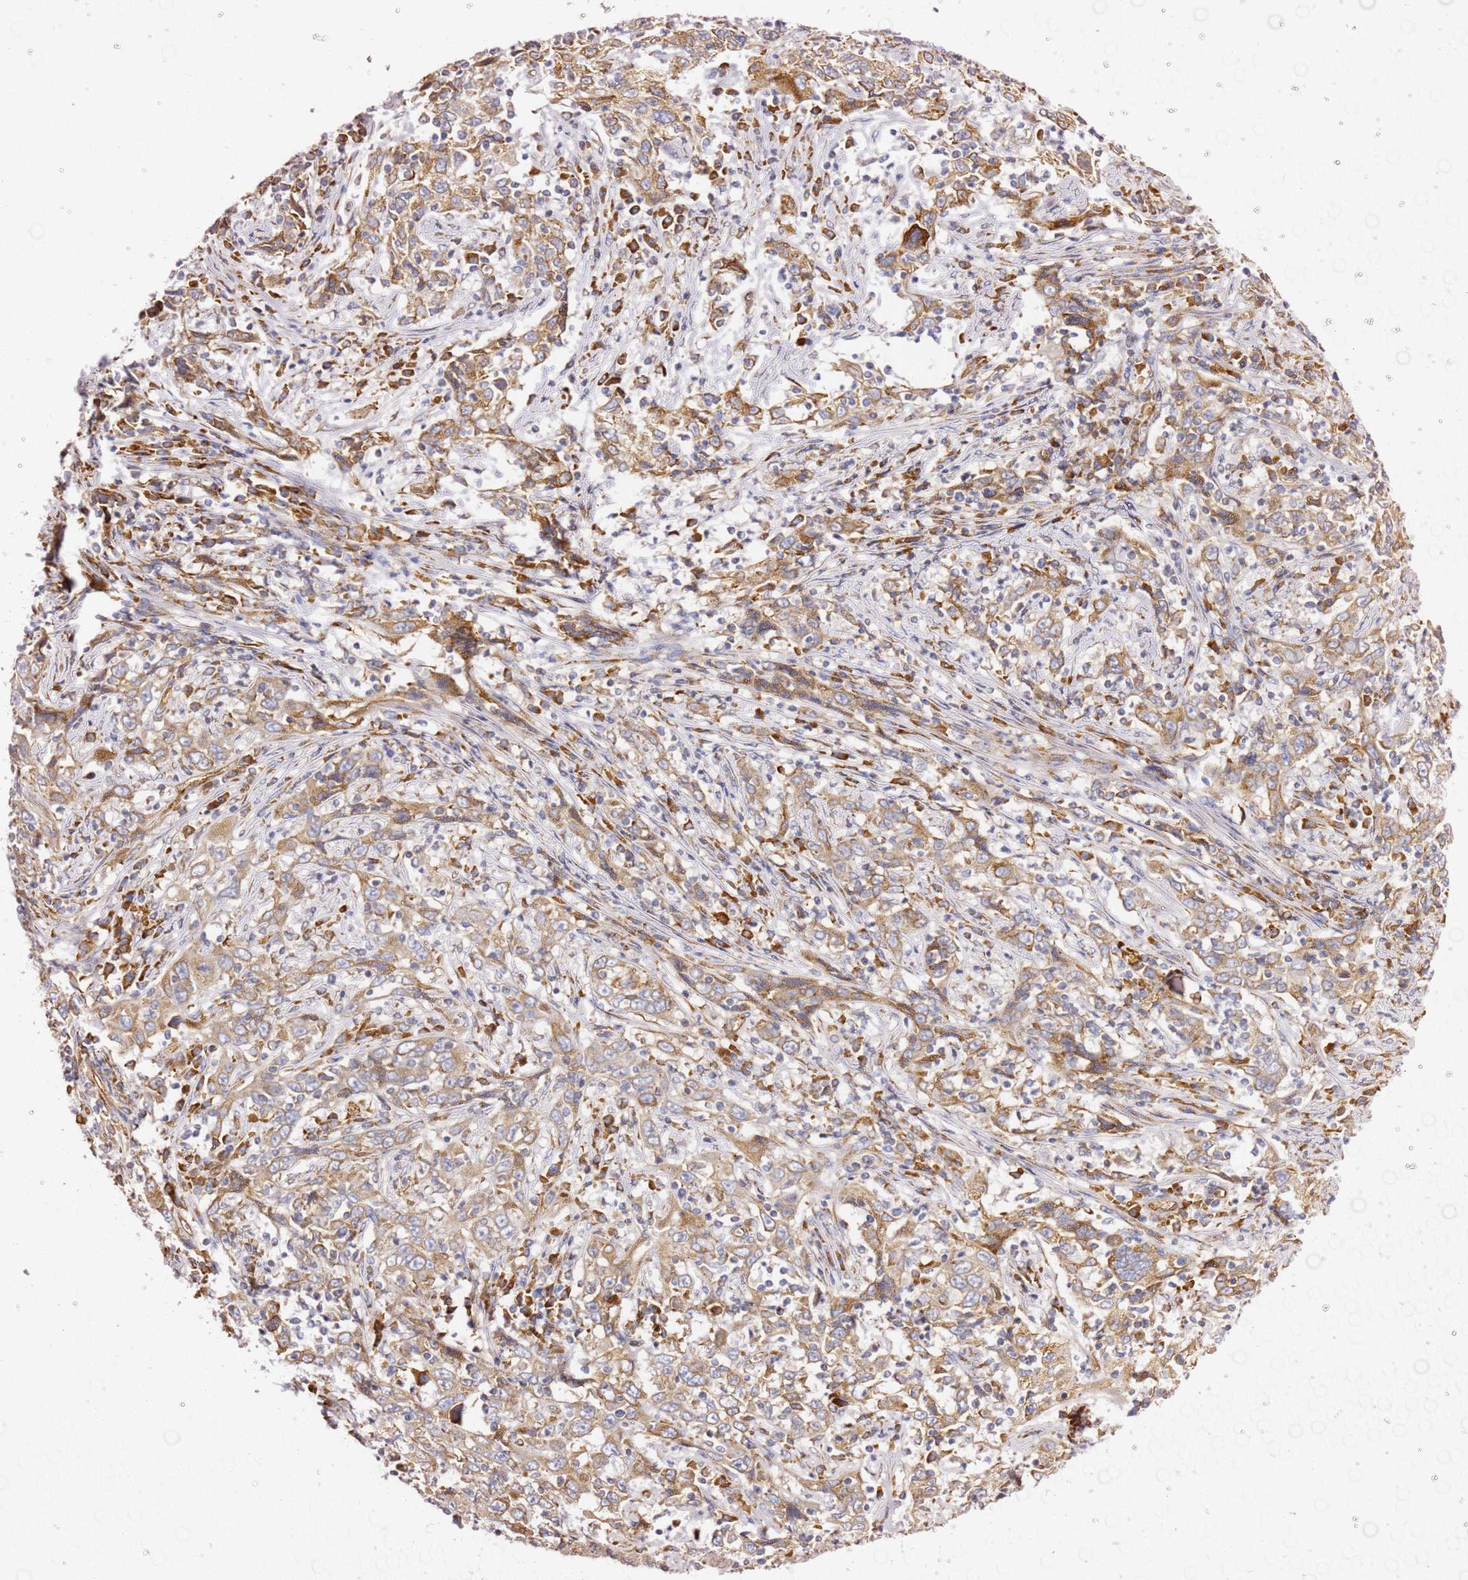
{"staining": {"intensity": "moderate", "quantity": "25%-75%", "location": "cytoplasmic/membranous"}, "tissue": "cervical cancer", "cell_type": "Tumor cells", "image_type": "cancer", "snomed": [{"axis": "morphology", "description": "Squamous cell carcinoma, NOS"}, {"axis": "topography", "description": "Cervix"}], "caption": "An immunohistochemistry image of neoplastic tissue is shown. Protein staining in brown labels moderate cytoplasmic/membranous positivity in cervical squamous cell carcinoma within tumor cells.", "gene": "KIF7", "patient": {"sex": "female", "age": 46}}